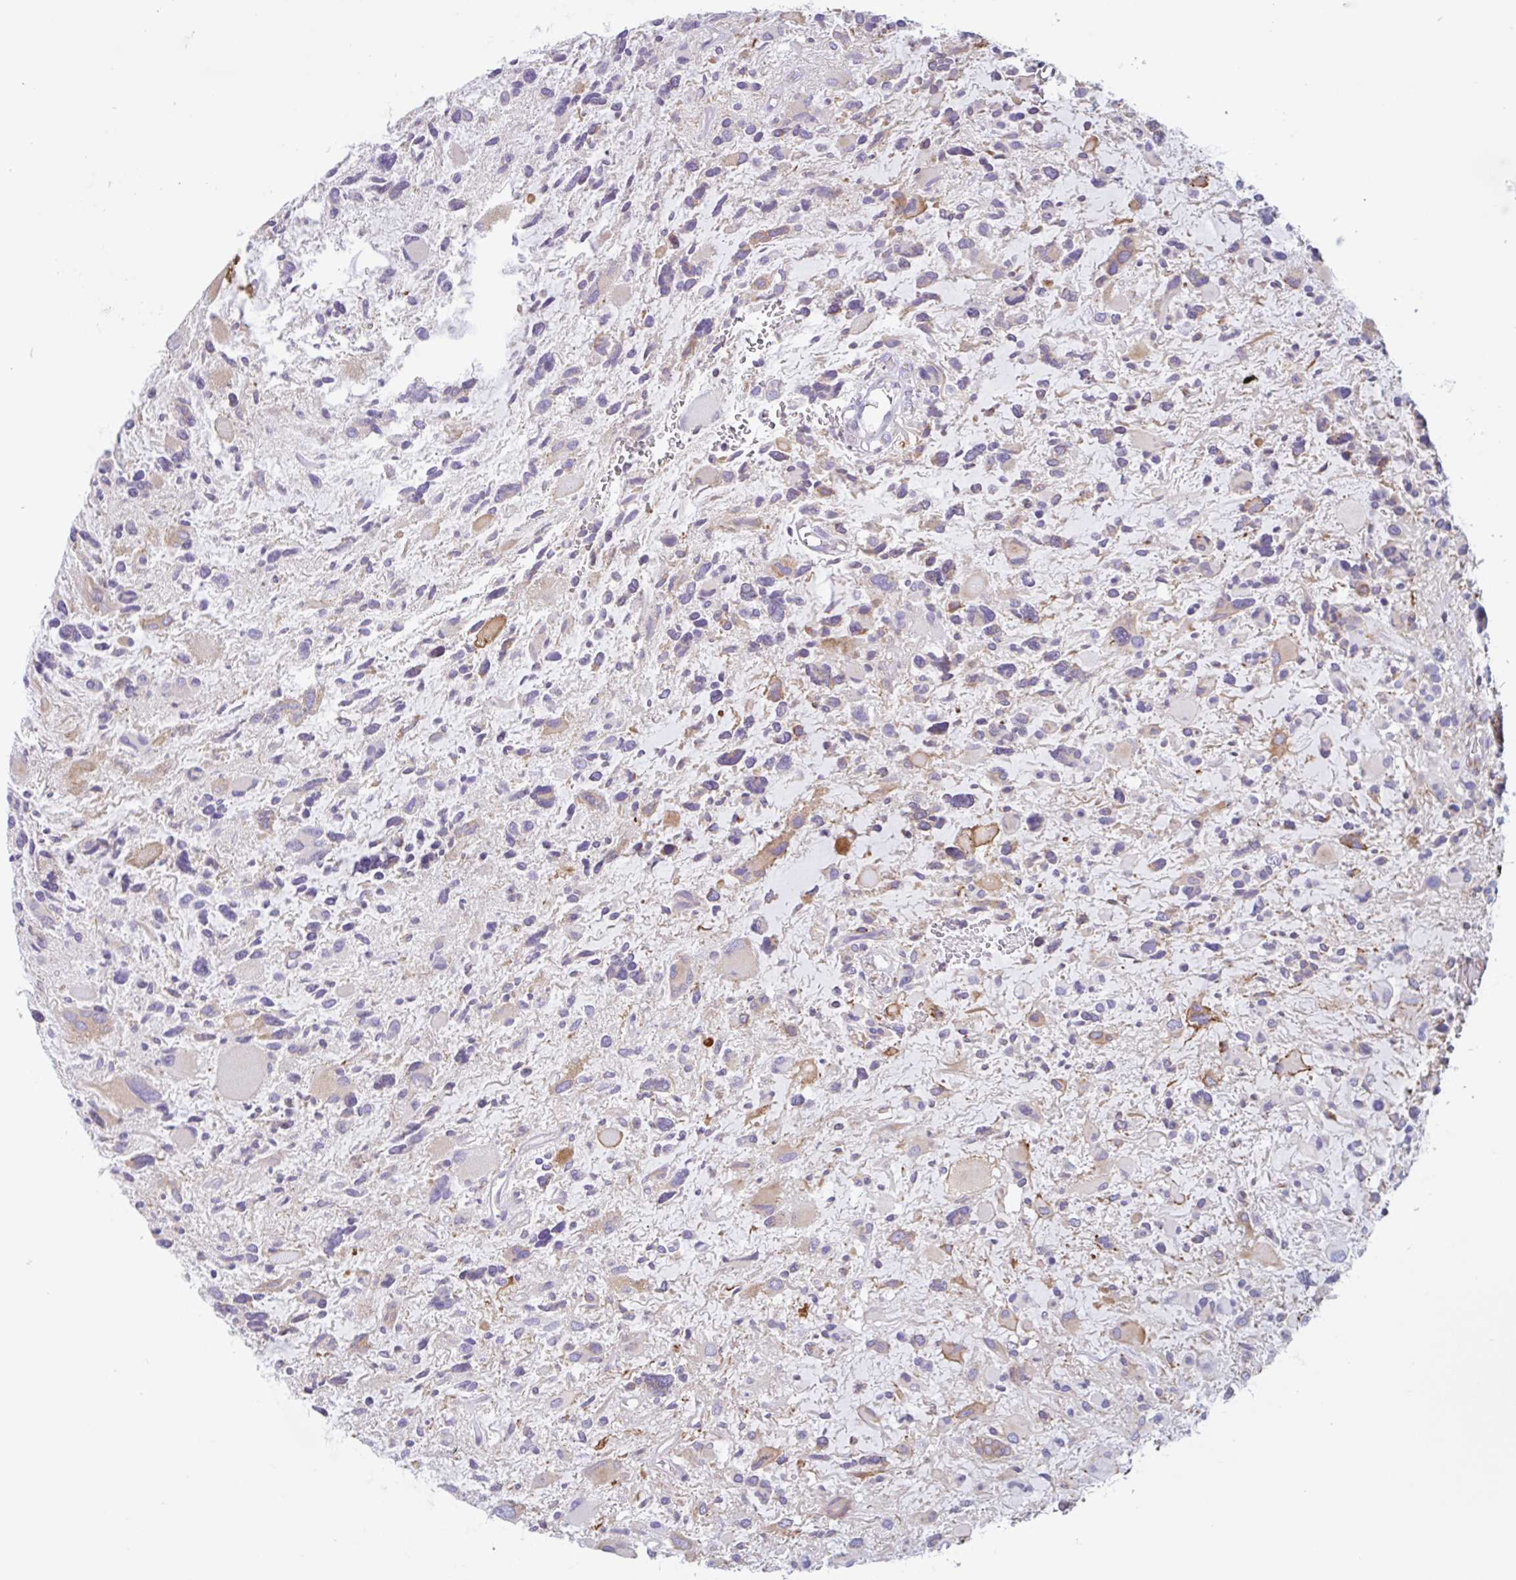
{"staining": {"intensity": "negative", "quantity": "none", "location": "none"}, "tissue": "glioma", "cell_type": "Tumor cells", "image_type": "cancer", "snomed": [{"axis": "morphology", "description": "Glioma, malignant, High grade"}, {"axis": "topography", "description": "Brain"}], "caption": "Tumor cells are negative for protein expression in human malignant high-grade glioma. (DAB (3,3'-diaminobenzidine) immunohistochemistry visualized using brightfield microscopy, high magnification).", "gene": "DOK4", "patient": {"sex": "female", "age": 11}}